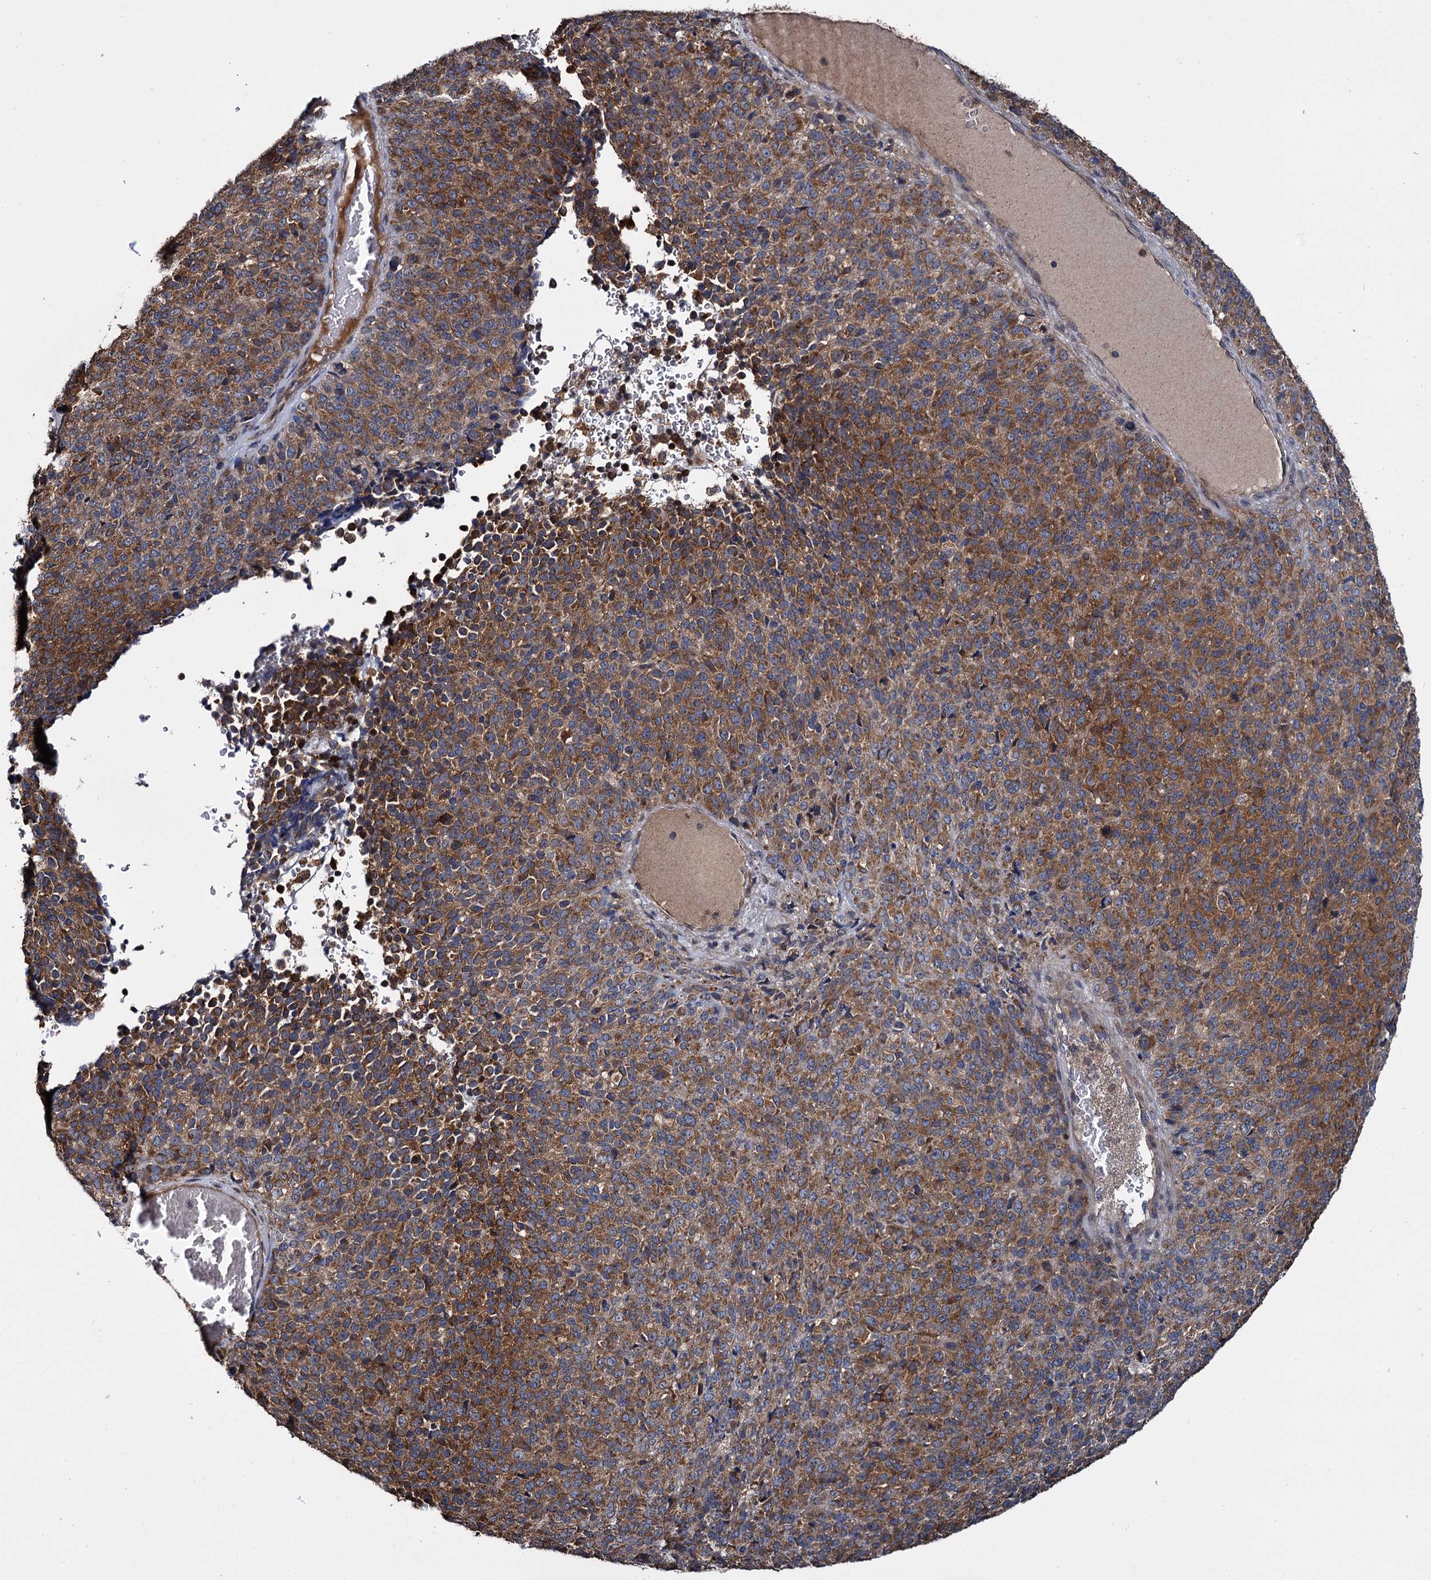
{"staining": {"intensity": "strong", "quantity": ">75%", "location": "cytoplasmic/membranous"}, "tissue": "melanoma", "cell_type": "Tumor cells", "image_type": "cancer", "snomed": [{"axis": "morphology", "description": "Malignant melanoma, Metastatic site"}, {"axis": "topography", "description": "Brain"}], "caption": "Immunohistochemistry staining of melanoma, which demonstrates high levels of strong cytoplasmic/membranous staining in about >75% of tumor cells indicating strong cytoplasmic/membranous protein staining. The staining was performed using DAB (brown) for protein detection and nuclei were counterstained in hematoxylin (blue).", "gene": "CEP192", "patient": {"sex": "female", "age": 56}}